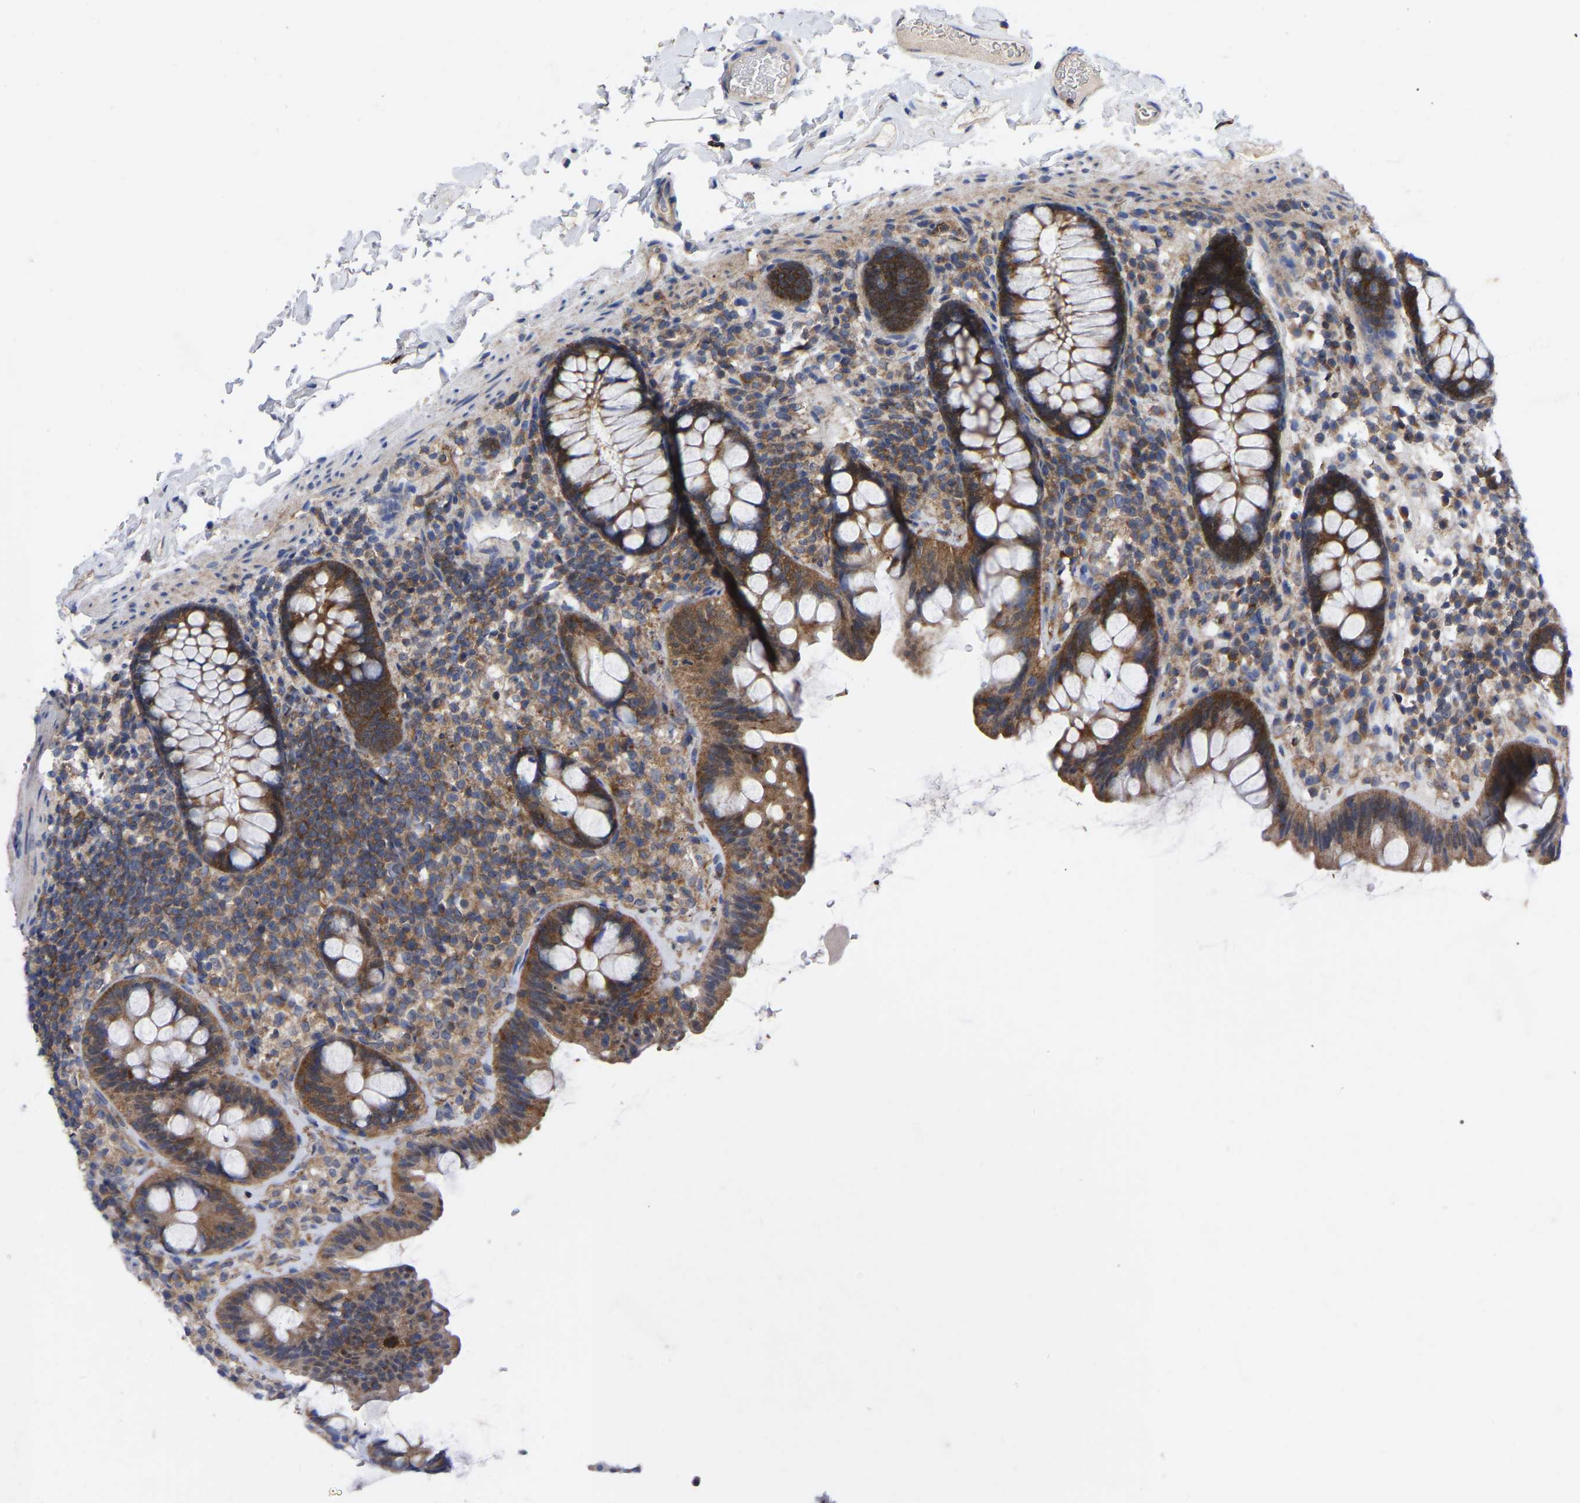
{"staining": {"intensity": "weak", "quantity": ">75%", "location": "cytoplasmic/membranous"}, "tissue": "colon", "cell_type": "Endothelial cells", "image_type": "normal", "snomed": [{"axis": "morphology", "description": "Normal tissue, NOS"}, {"axis": "topography", "description": "Colon"}], "caption": "High-magnification brightfield microscopy of benign colon stained with DAB (brown) and counterstained with hematoxylin (blue). endothelial cells exhibit weak cytoplasmic/membranous staining is seen in approximately>75% of cells. The staining was performed using DAB (3,3'-diaminobenzidine) to visualize the protein expression in brown, while the nuclei were stained in blue with hematoxylin (Magnification: 20x).", "gene": "TCP1", "patient": {"sex": "female", "age": 80}}